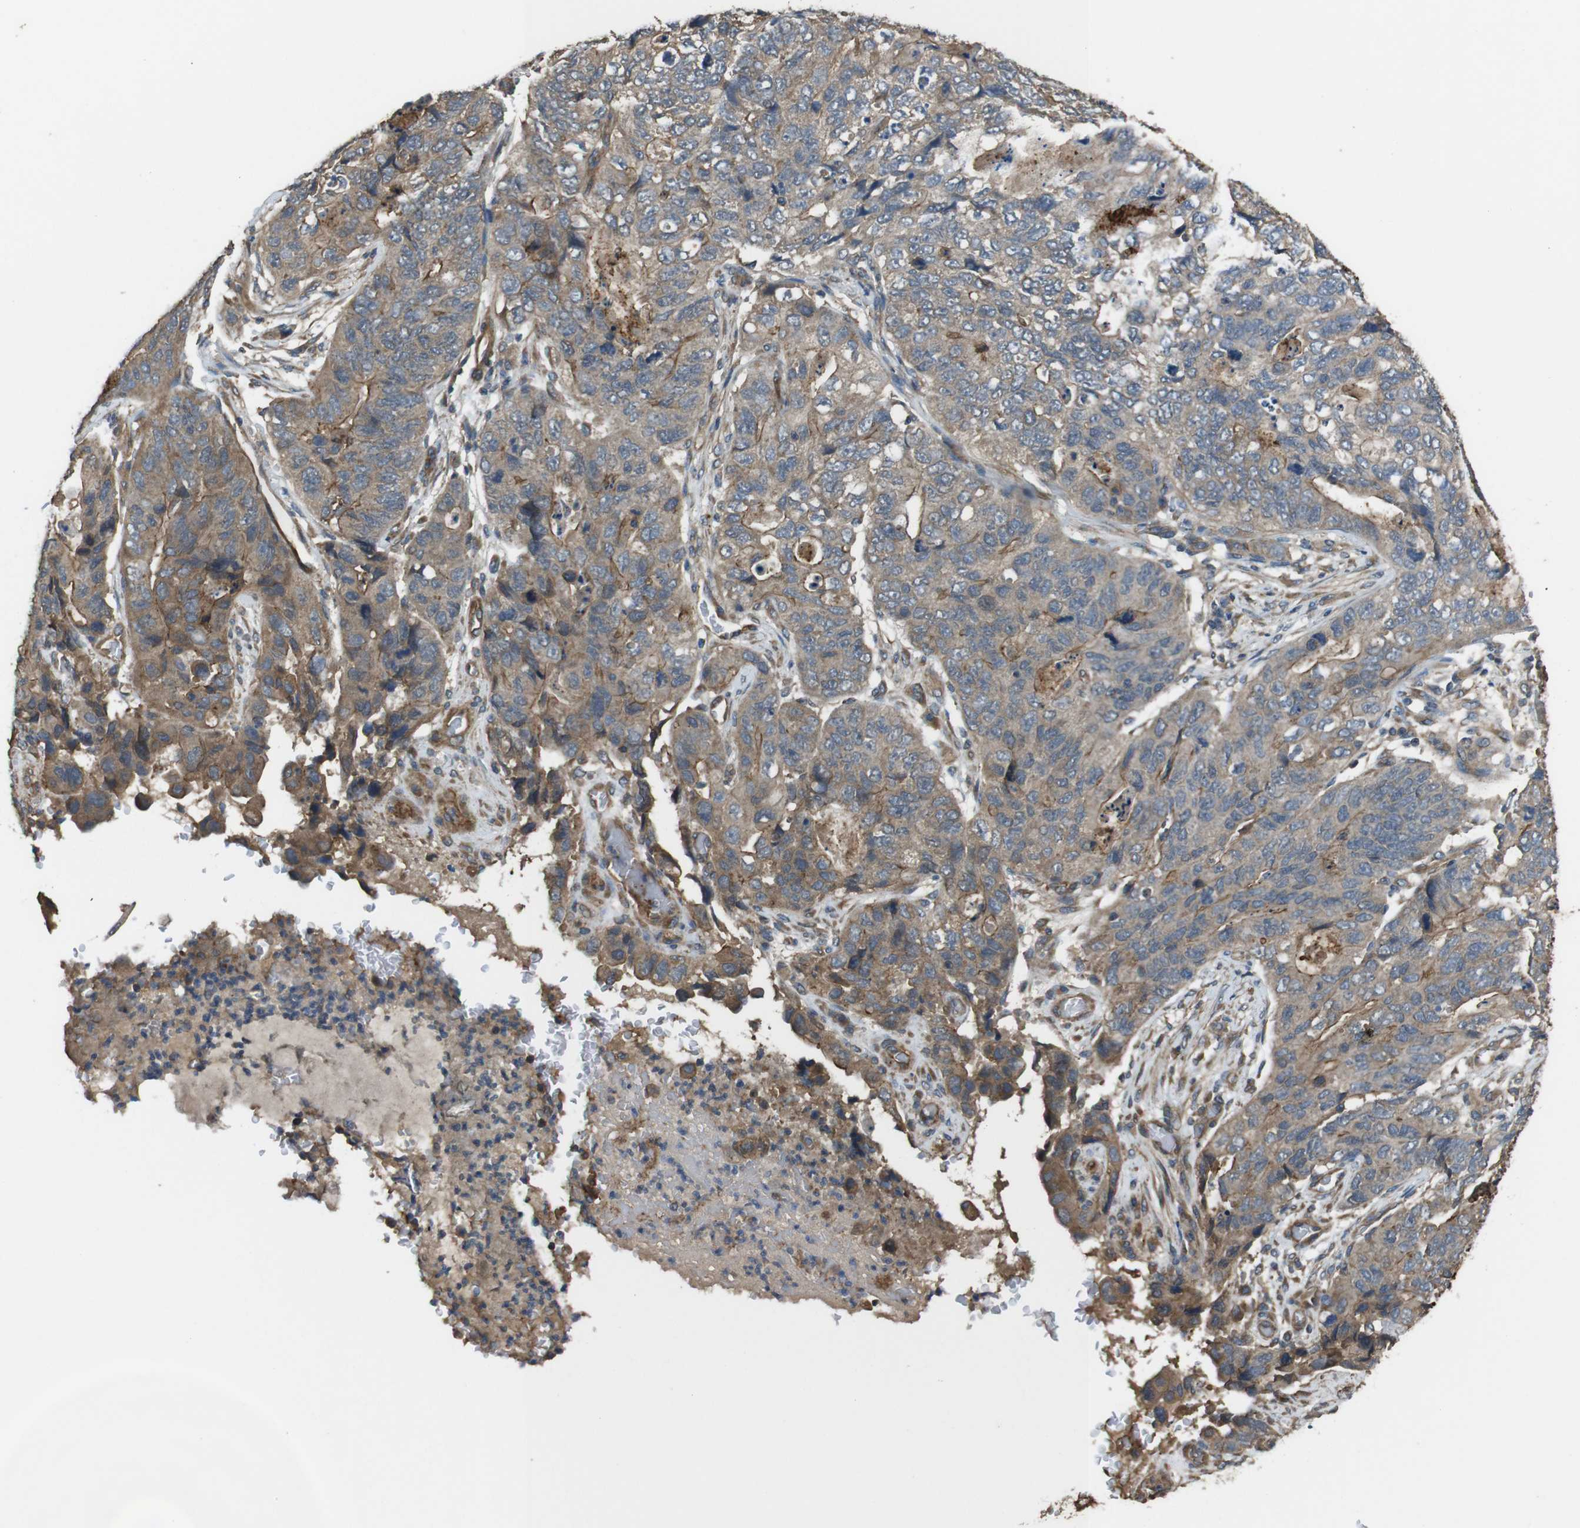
{"staining": {"intensity": "weak", "quantity": "<25%", "location": "cytoplasmic/membranous"}, "tissue": "stomach cancer", "cell_type": "Tumor cells", "image_type": "cancer", "snomed": [{"axis": "morphology", "description": "Adenocarcinoma, NOS"}, {"axis": "topography", "description": "Stomach"}], "caption": "An immunohistochemistry (IHC) micrograph of adenocarcinoma (stomach) is shown. There is no staining in tumor cells of adenocarcinoma (stomach). (DAB (3,3'-diaminobenzidine) immunohistochemistry (IHC) visualized using brightfield microscopy, high magnification).", "gene": "FUT2", "patient": {"sex": "female", "age": 89}}